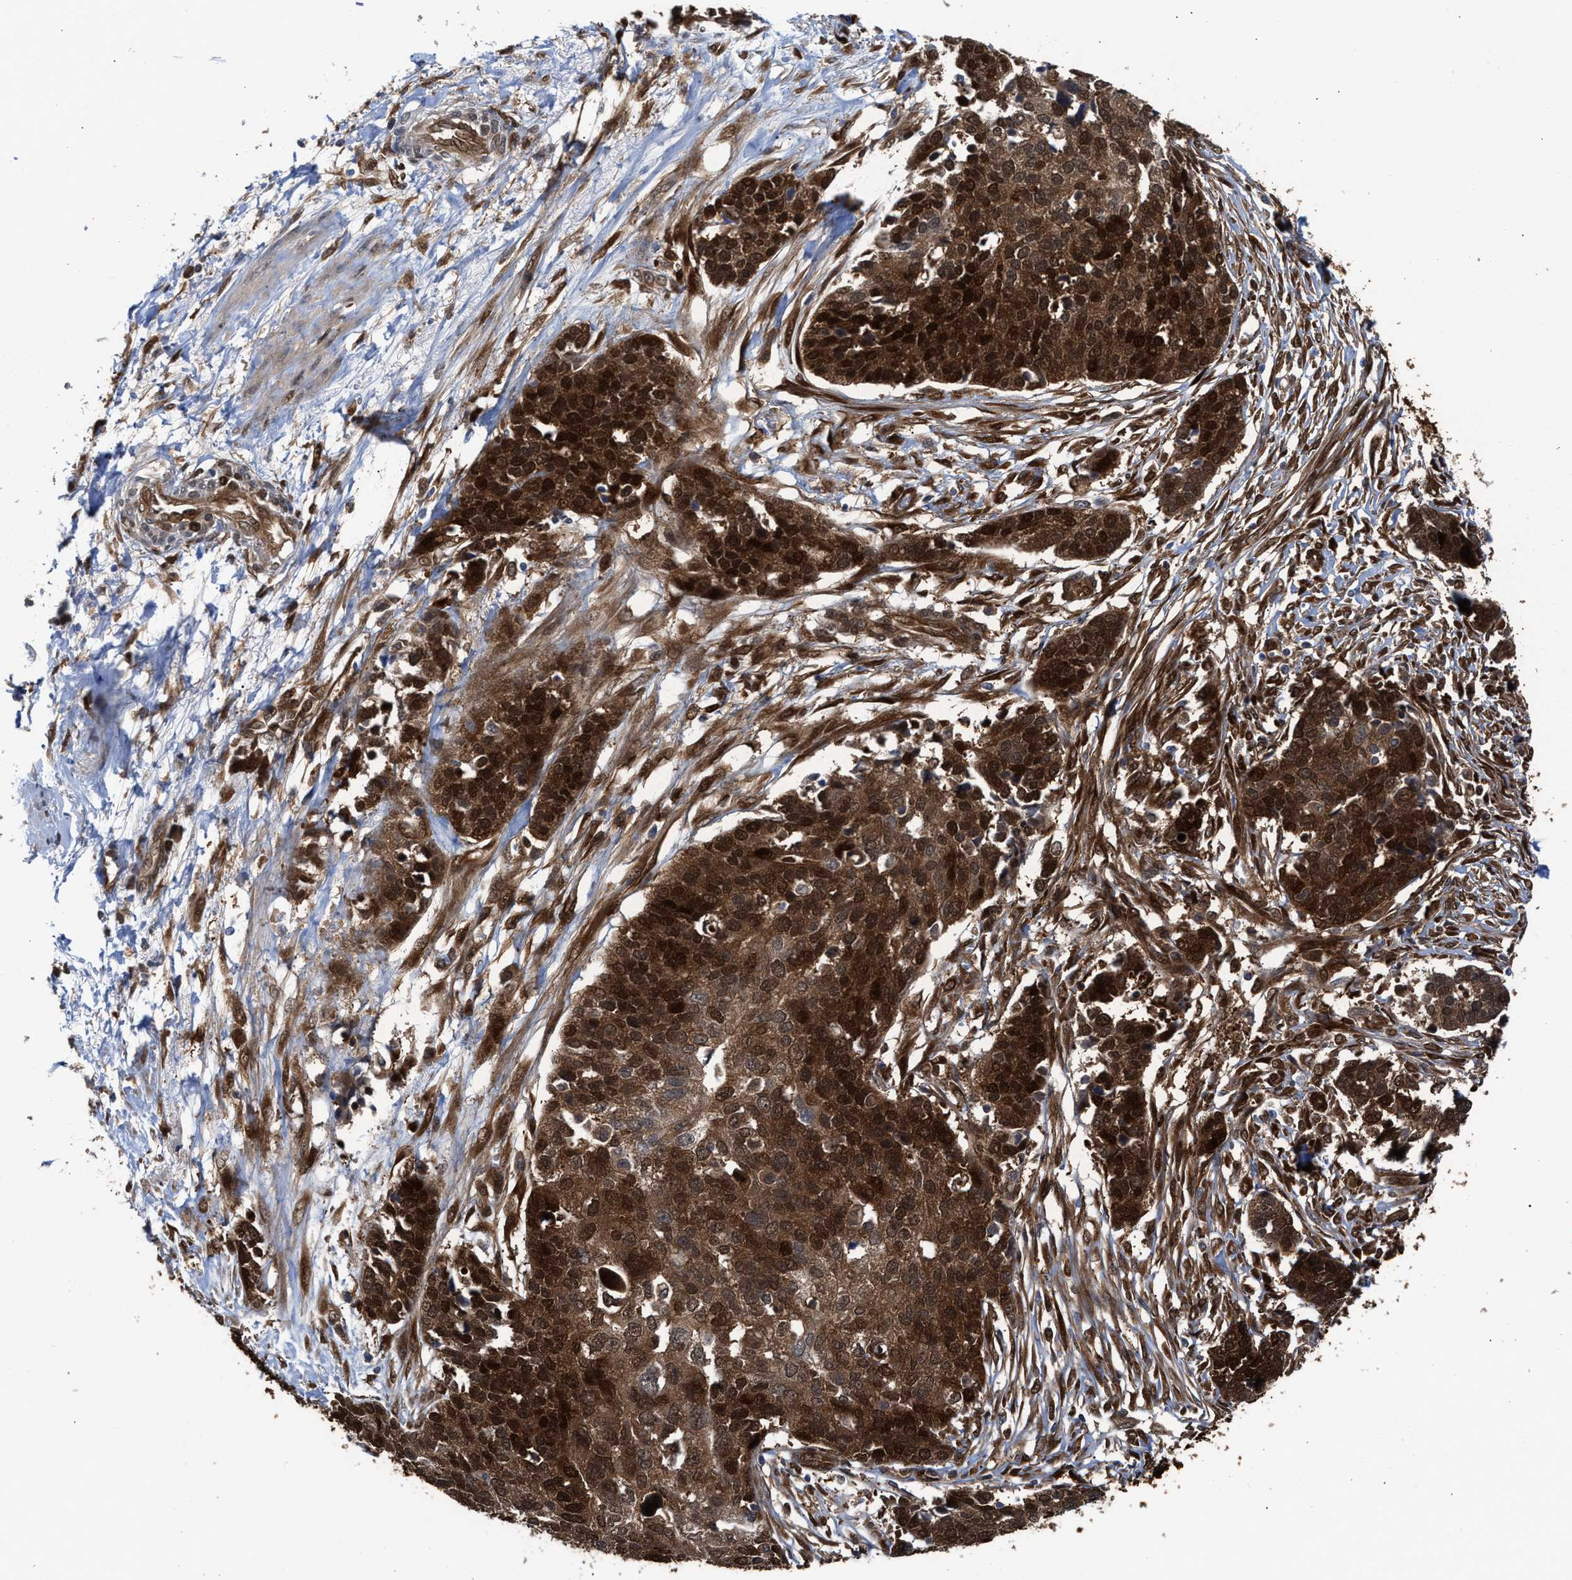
{"staining": {"intensity": "strong", "quantity": ">75%", "location": "cytoplasmic/membranous,nuclear"}, "tissue": "ovarian cancer", "cell_type": "Tumor cells", "image_type": "cancer", "snomed": [{"axis": "morphology", "description": "Cystadenocarcinoma, serous, NOS"}, {"axis": "topography", "description": "Ovary"}], "caption": "A high amount of strong cytoplasmic/membranous and nuclear staining is appreciated in about >75% of tumor cells in ovarian cancer tissue. The staining is performed using DAB brown chromogen to label protein expression. The nuclei are counter-stained blue using hematoxylin.", "gene": "TP53I3", "patient": {"sex": "female", "age": 44}}